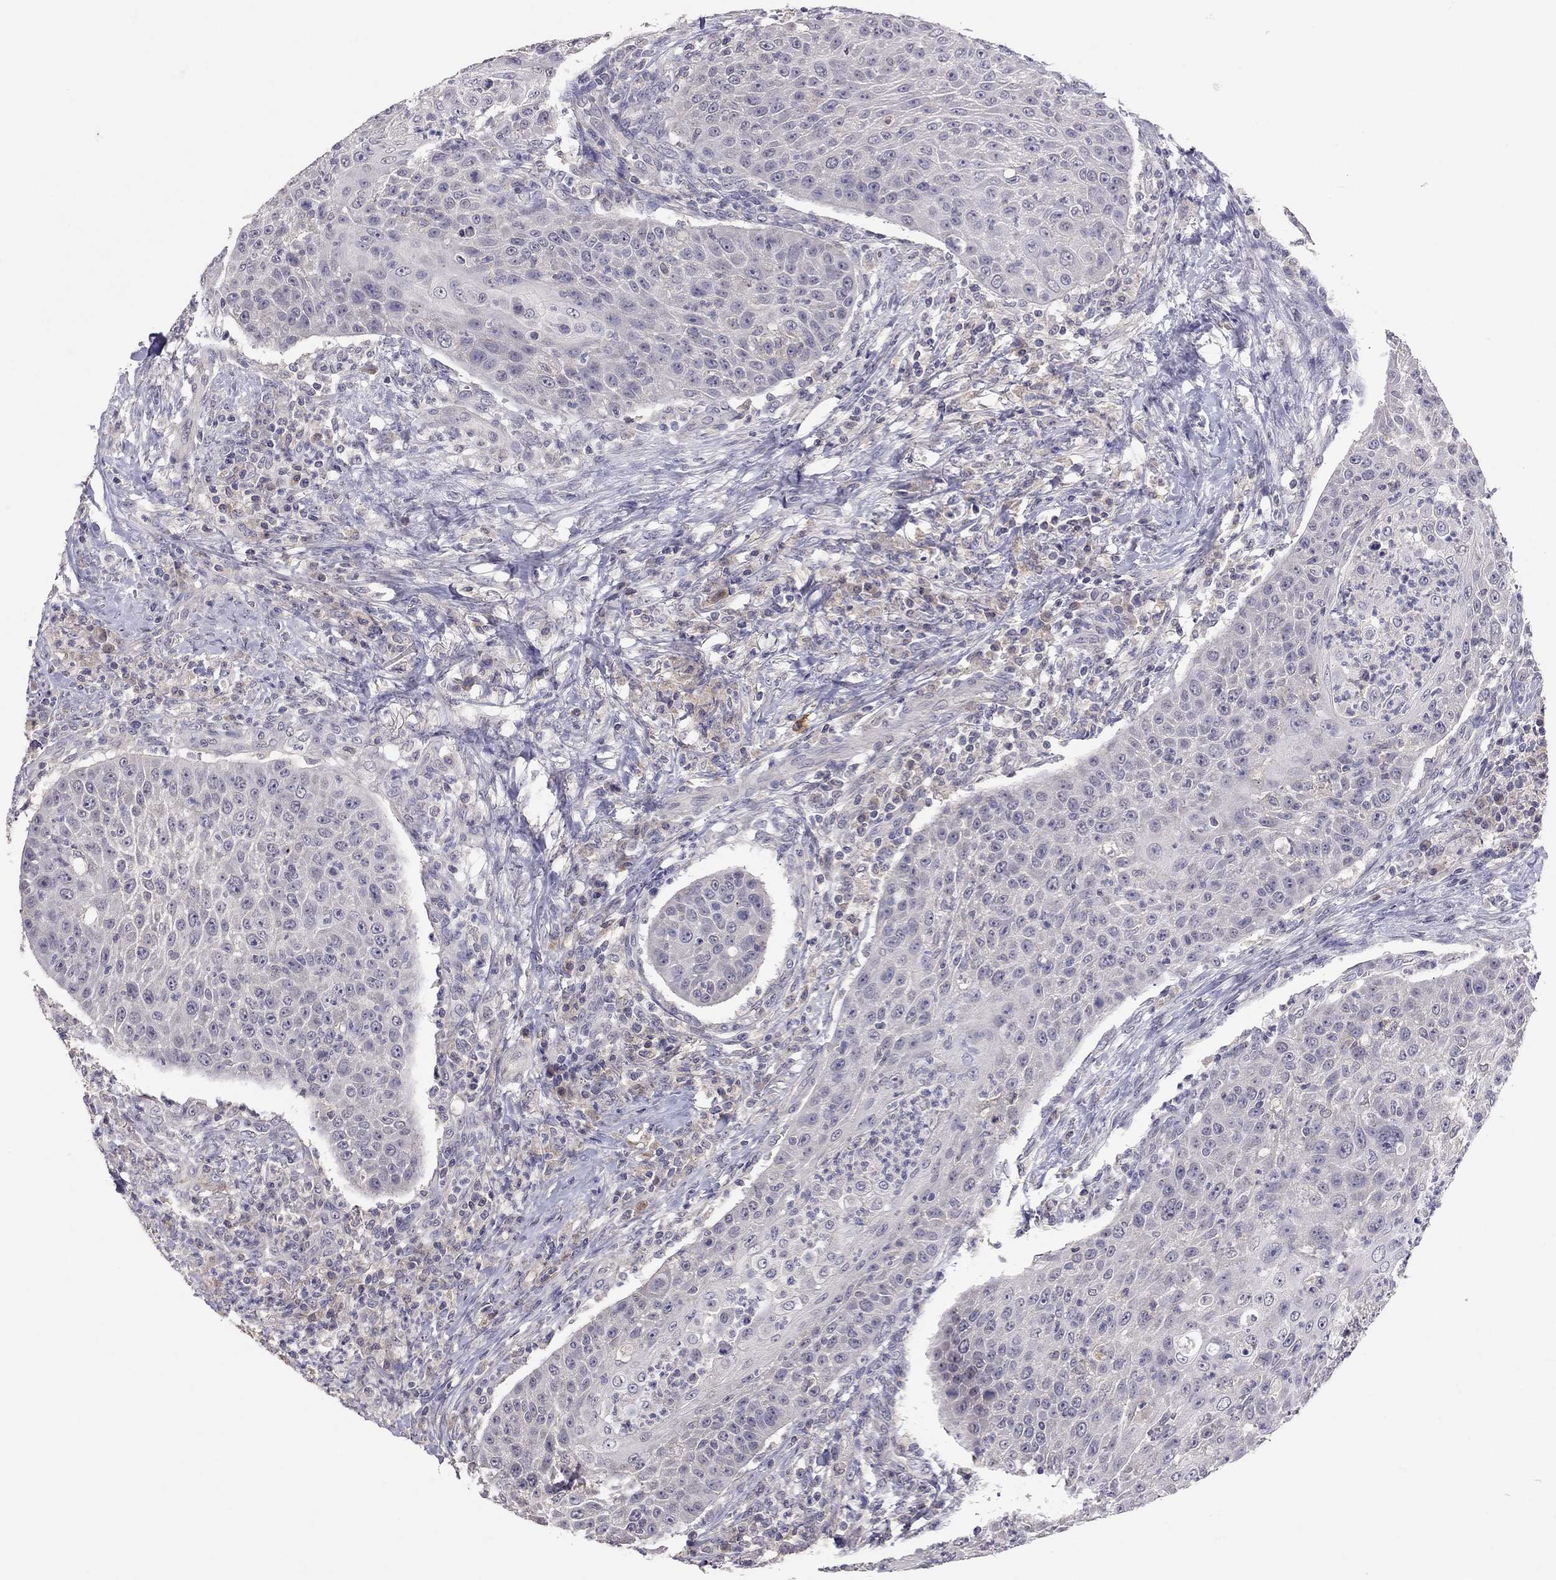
{"staining": {"intensity": "negative", "quantity": "none", "location": "none"}, "tissue": "head and neck cancer", "cell_type": "Tumor cells", "image_type": "cancer", "snomed": [{"axis": "morphology", "description": "Squamous cell carcinoma, NOS"}, {"axis": "topography", "description": "Head-Neck"}], "caption": "Immunohistochemistry (IHC) of head and neck squamous cell carcinoma demonstrates no positivity in tumor cells. Brightfield microscopy of immunohistochemistry stained with DAB (brown) and hematoxylin (blue), captured at high magnification.", "gene": "RTP5", "patient": {"sex": "male", "age": 69}}